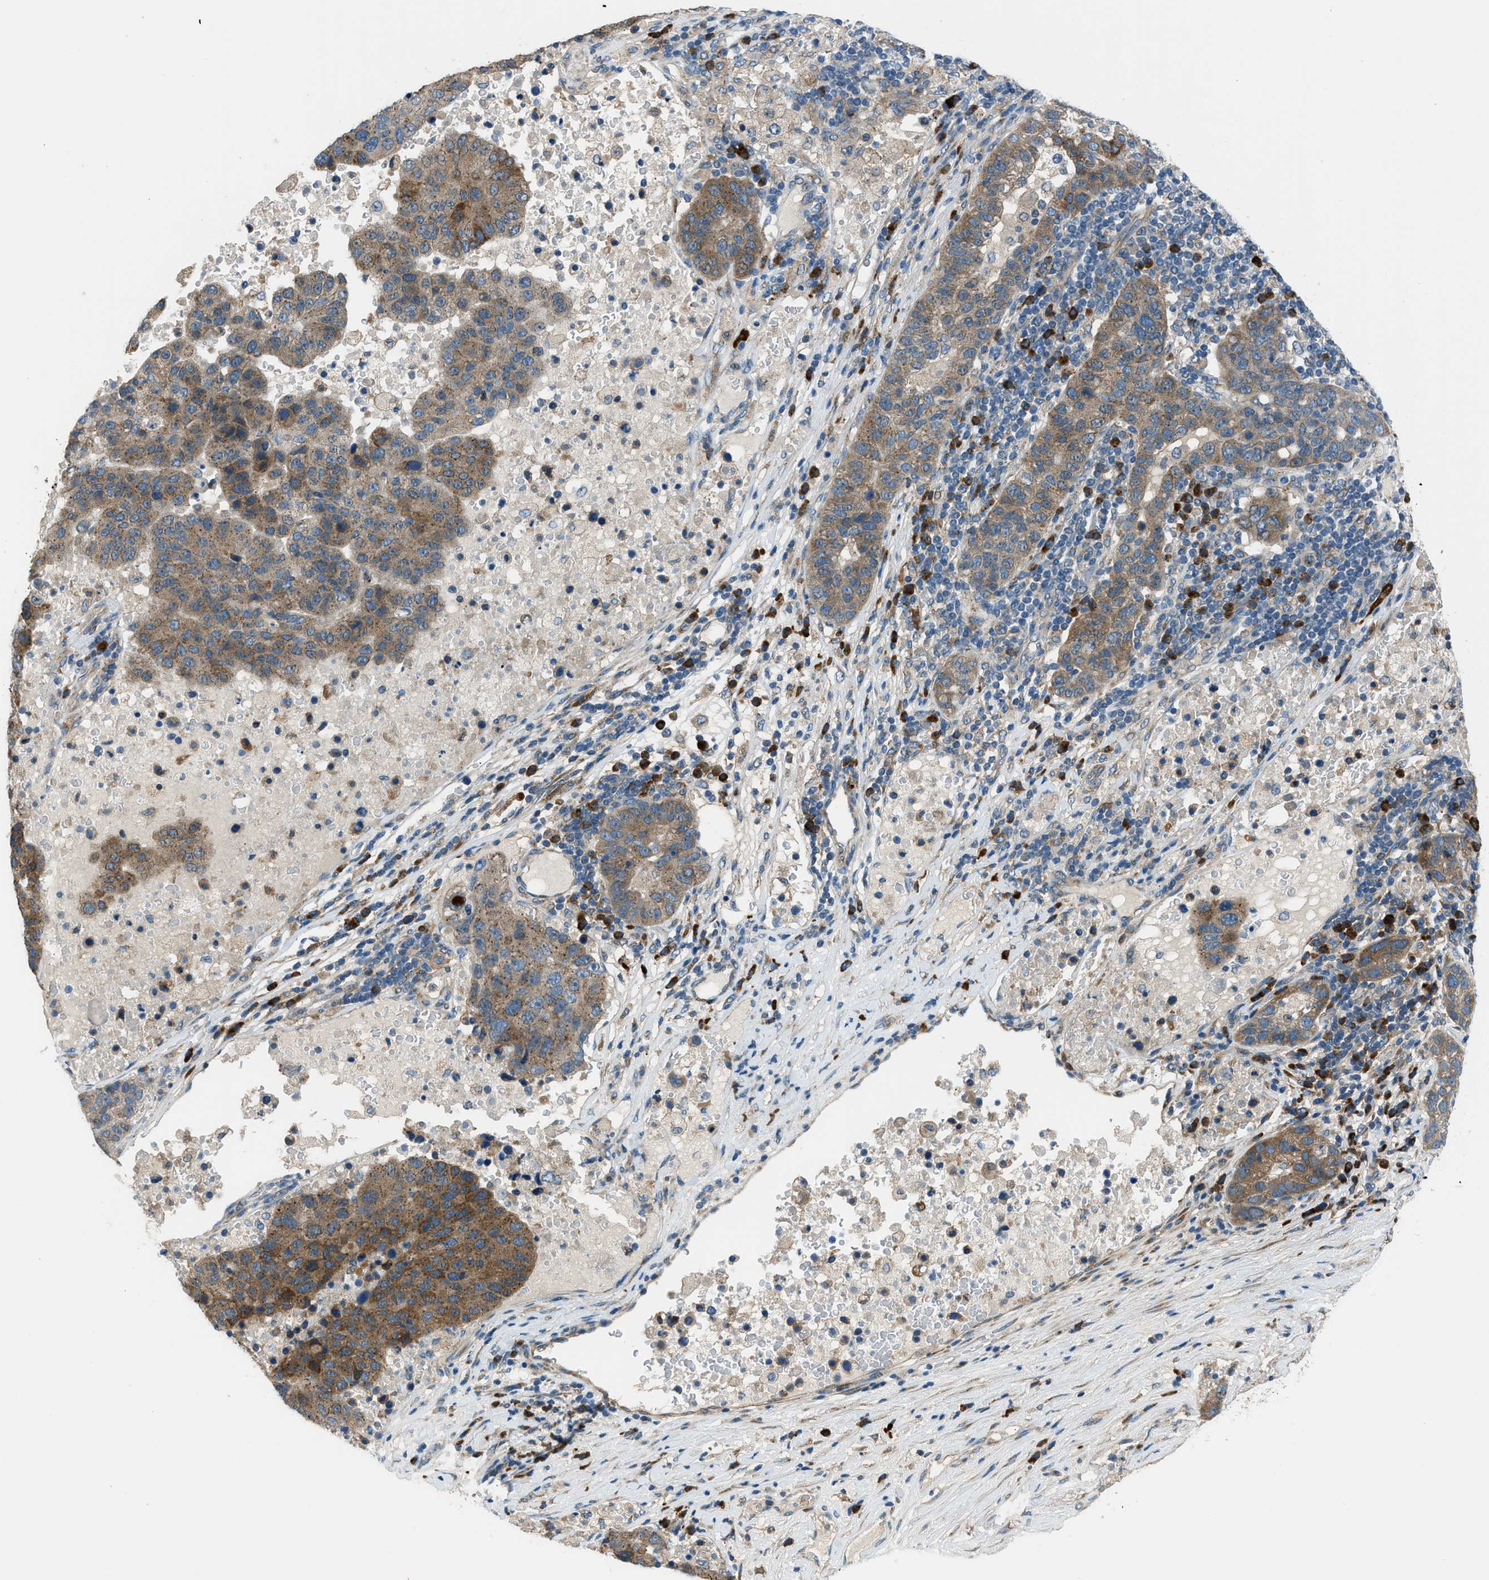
{"staining": {"intensity": "weak", "quantity": ">75%", "location": "cytoplasmic/membranous"}, "tissue": "pancreatic cancer", "cell_type": "Tumor cells", "image_type": "cancer", "snomed": [{"axis": "morphology", "description": "Adenocarcinoma, NOS"}, {"axis": "topography", "description": "Pancreas"}], "caption": "IHC of pancreatic cancer (adenocarcinoma) exhibits low levels of weak cytoplasmic/membranous expression in approximately >75% of tumor cells. The staining is performed using DAB (3,3'-diaminobenzidine) brown chromogen to label protein expression. The nuclei are counter-stained blue using hematoxylin.", "gene": "EDARADD", "patient": {"sex": "female", "age": 61}}